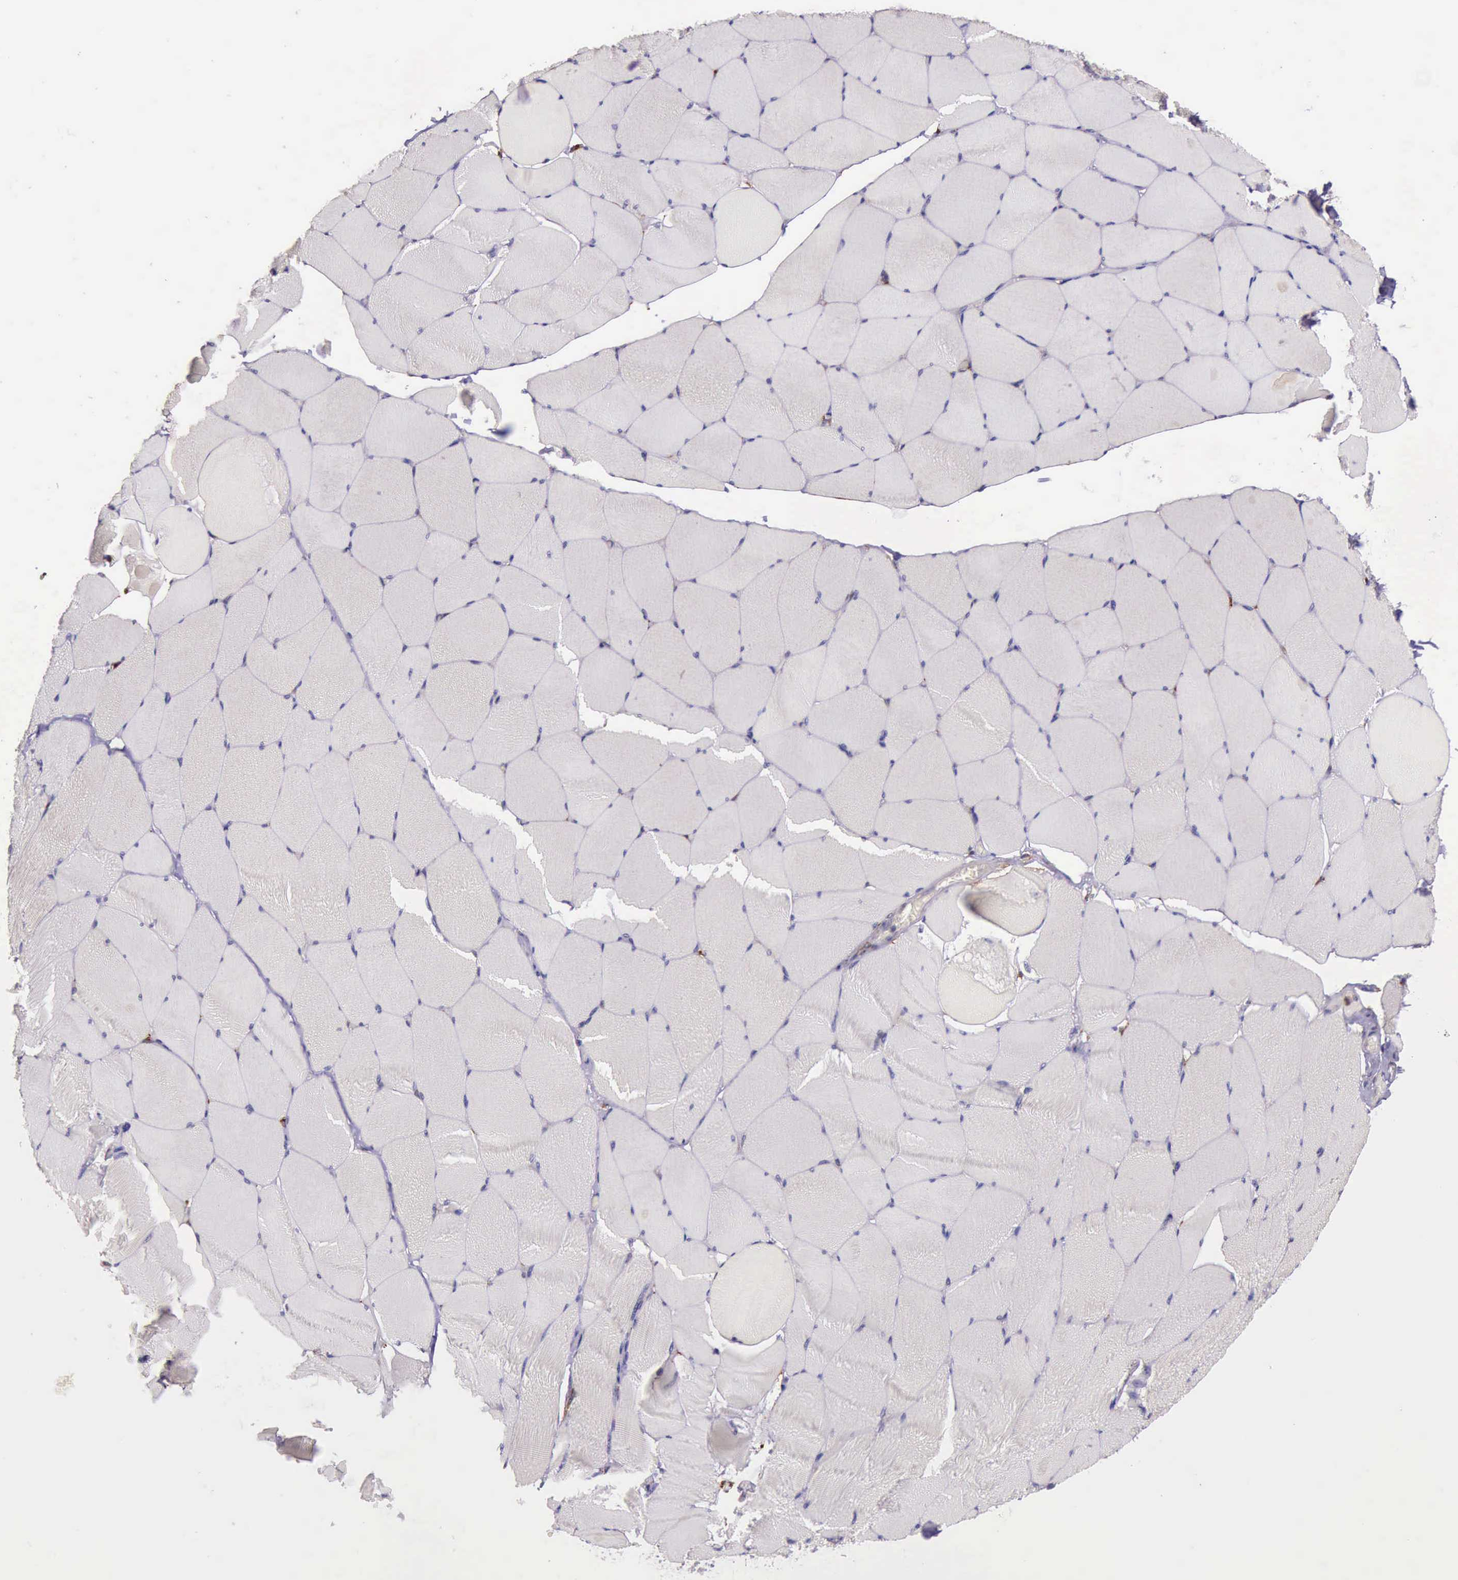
{"staining": {"intensity": "negative", "quantity": "none", "location": "none"}, "tissue": "skeletal muscle", "cell_type": "Myocytes", "image_type": "normal", "snomed": [{"axis": "morphology", "description": "Normal tissue, NOS"}, {"axis": "topography", "description": "Skeletal muscle"}, {"axis": "topography", "description": "Salivary gland"}], "caption": "An IHC histopathology image of unremarkable skeletal muscle is shown. There is no staining in myocytes of skeletal muscle. (Stains: DAB (3,3'-diaminobenzidine) immunohistochemistry with hematoxylin counter stain, Microscopy: brightfield microscopy at high magnification).", "gene": "PRICKLE3", "patient": {"sex": "male", "age": 62}}